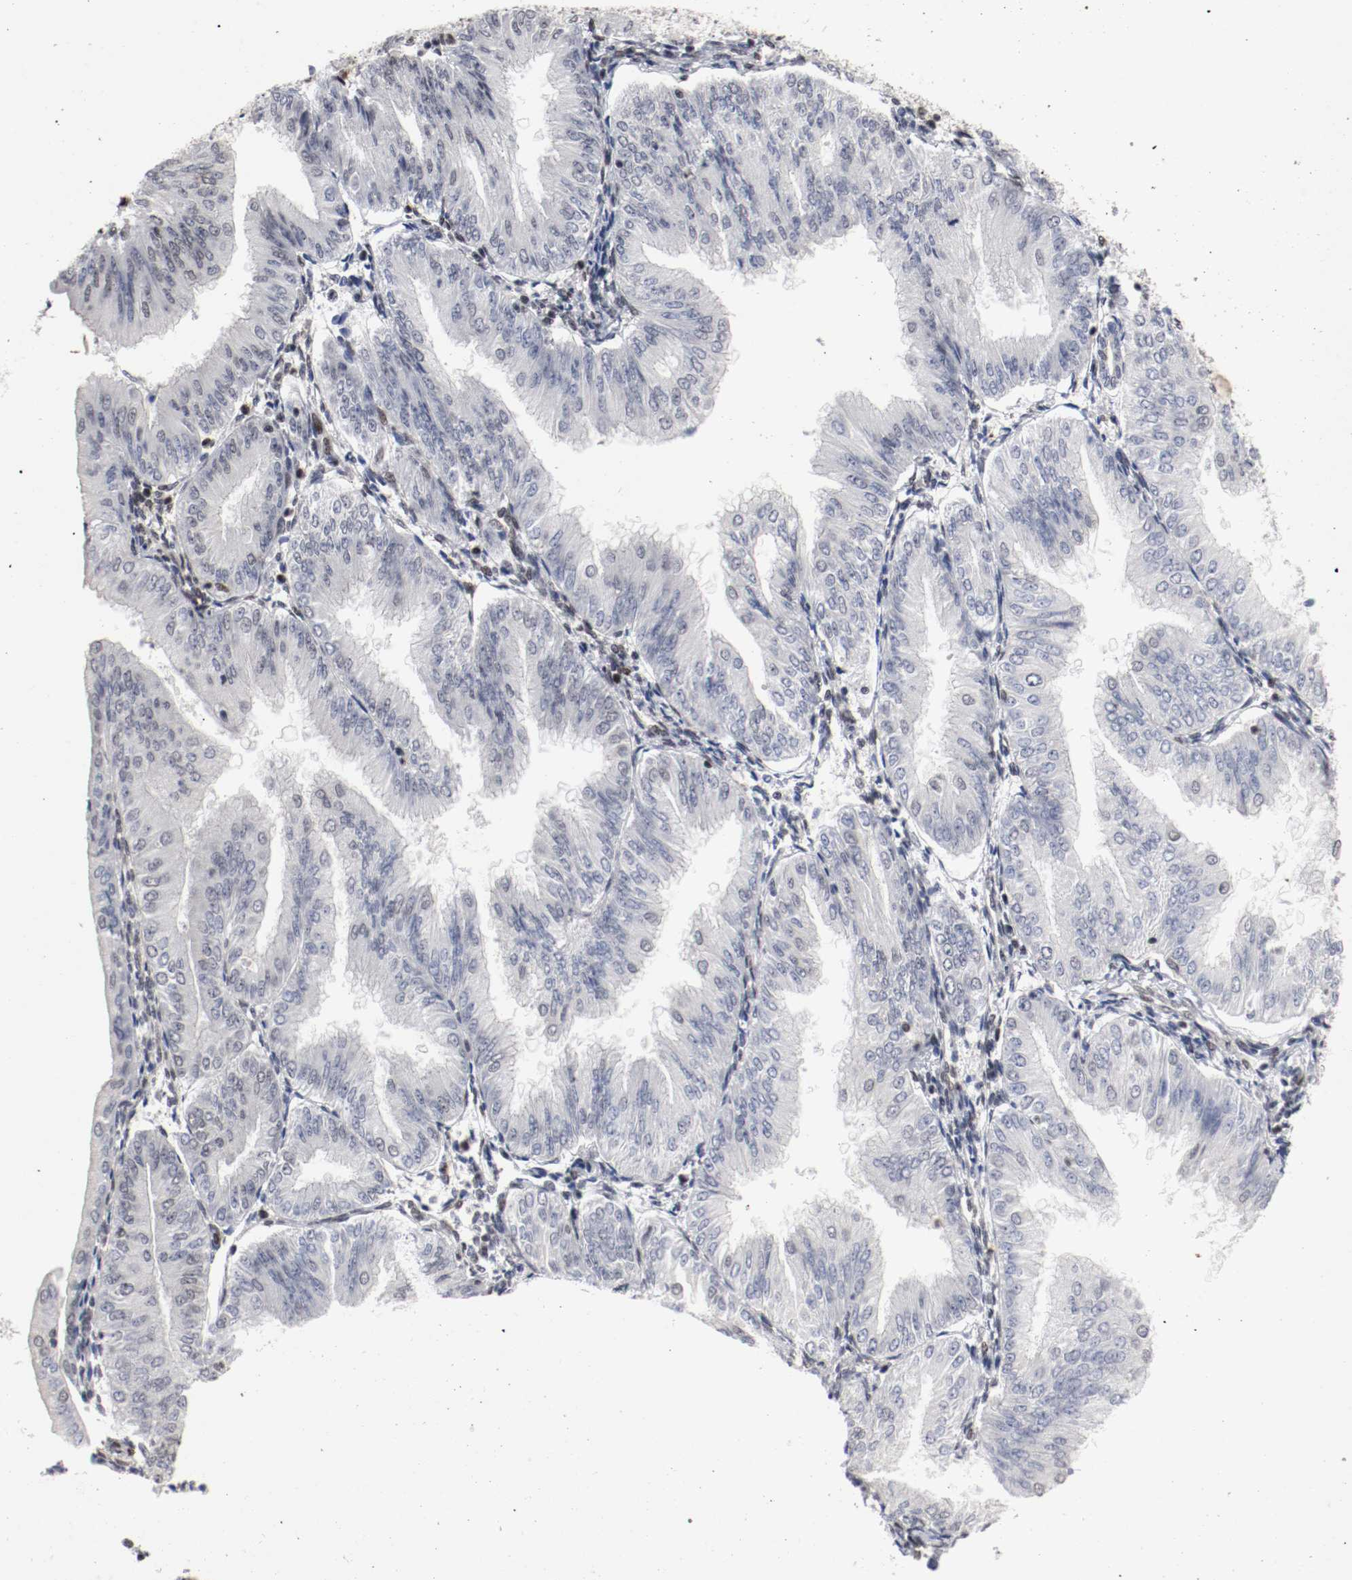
{"staining": {"intensity": "negative", "quantity": "none", "location": "none"}, "tissue": "endometrial cancer", "cell_type": "Tumor cells", "image_type": "cancer", "snomed": [{"axis": "morphology", "description": "Adenocarcinoma, NOS"}, {"axis": "topography", "description": "Endometrium"}], "caption": "DAB (3,3'-diaminobenzidine) immunohistochemical staining of endometrial adenocarcinoma reveals no significant positivity in tumor cells. Brightfield microscopy of IHC stained with DAB (3,3'-diaminobenzidine) (brown) and hematoxylin (blue), captured at high magnification.", "gene": "MEF2D", "patient": {"sex": "female", "age": 53}}